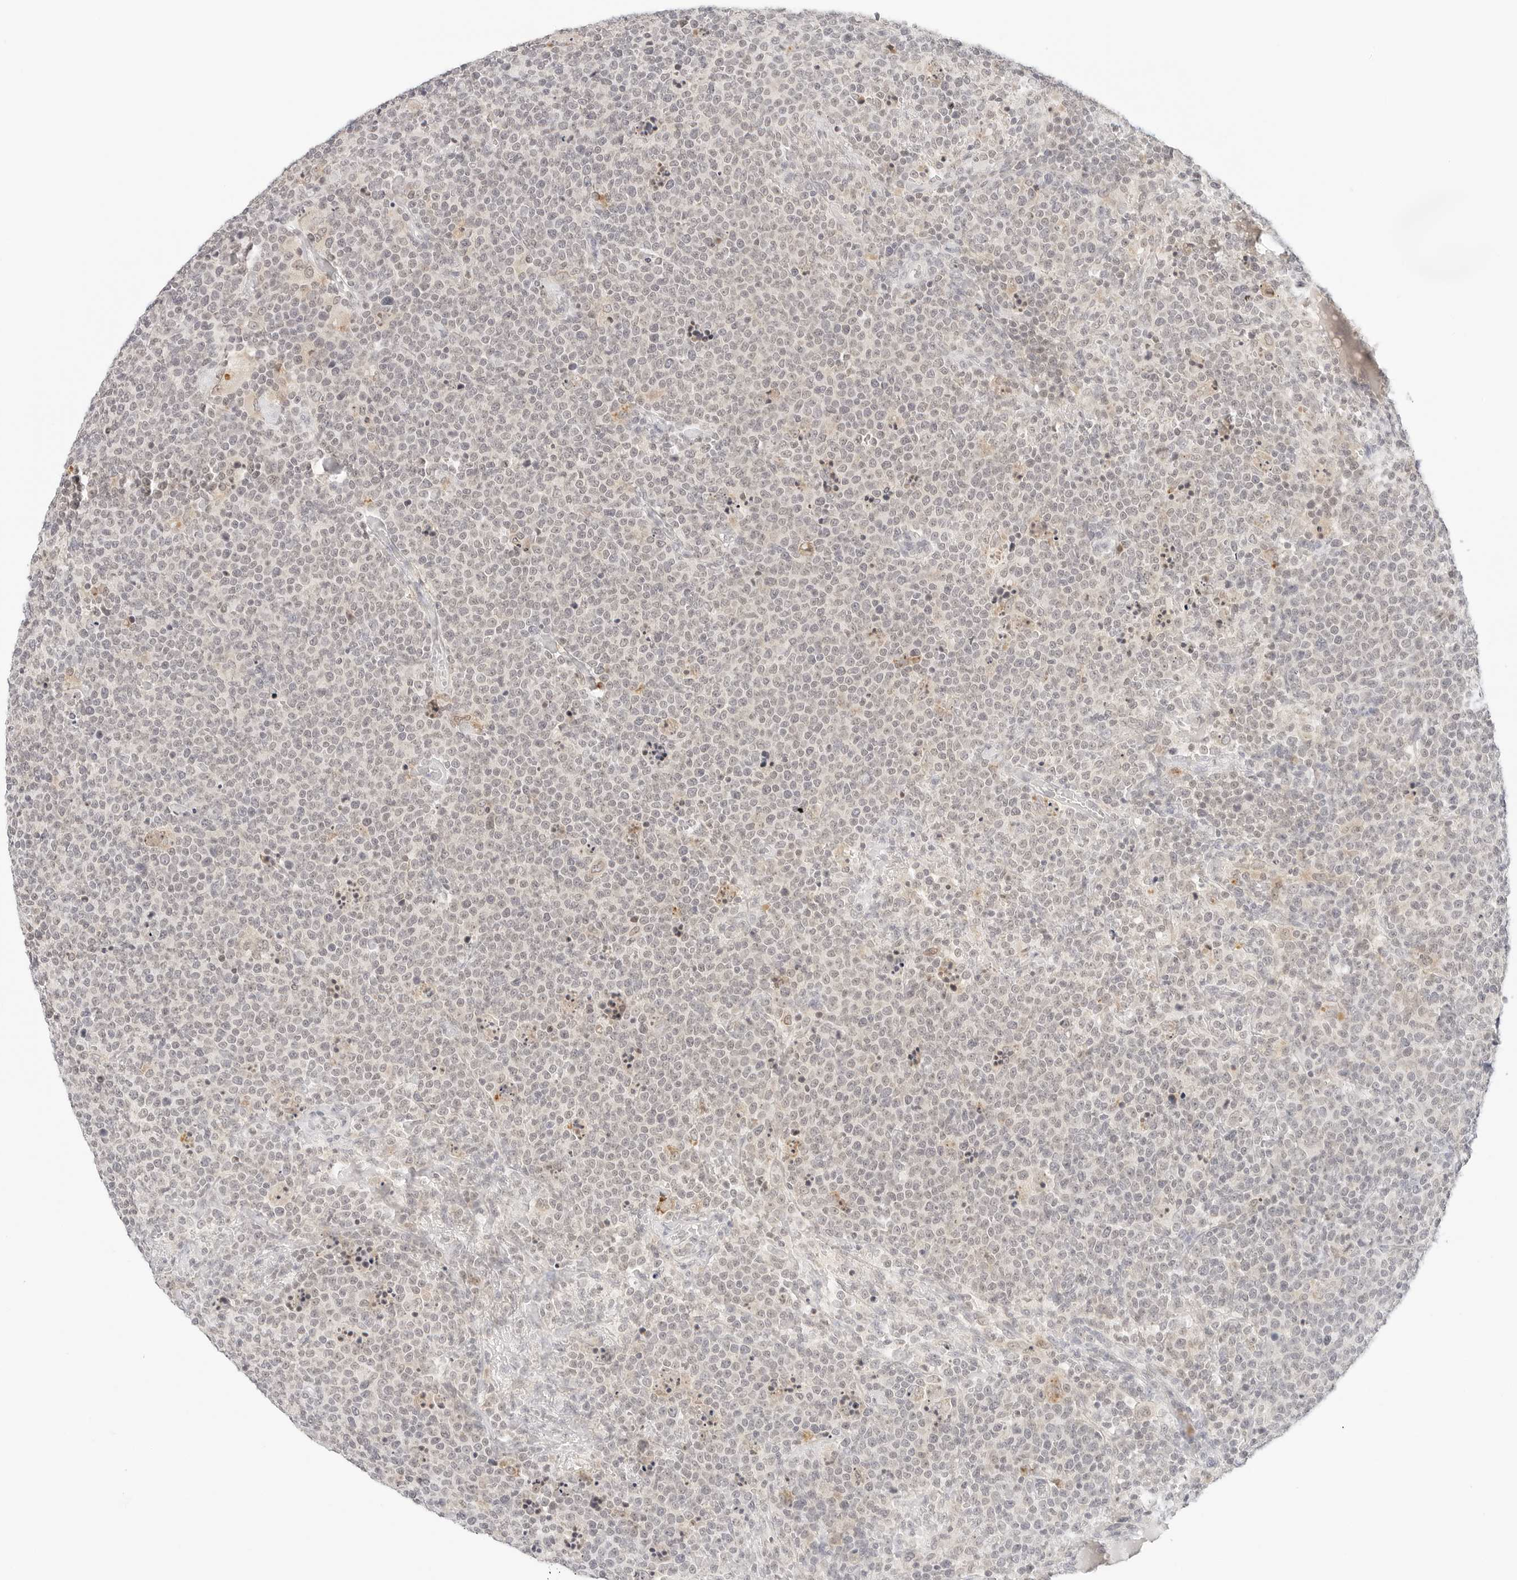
{"staining": {"intensity": "negative", "quantity": "none", "location": "none"}, "tissue": "lymphoma", "cell_type": "Tumor cells", "image_type": "cancer", "snomed": [{"axis": "morphology", "description": "Malignant lymphoma, non-Hodgkin's type, High grade"}, {"axis": "topography", "description": "Lymph node"}], "caption": "Immunohistochemical staining of human malignant lymphoma, non-Hodgkin's type (high-grade) demonstrates no significant expression in tumor cells.", "gene": "NEO1", "patient": {"sex": "male", "age": 61}}